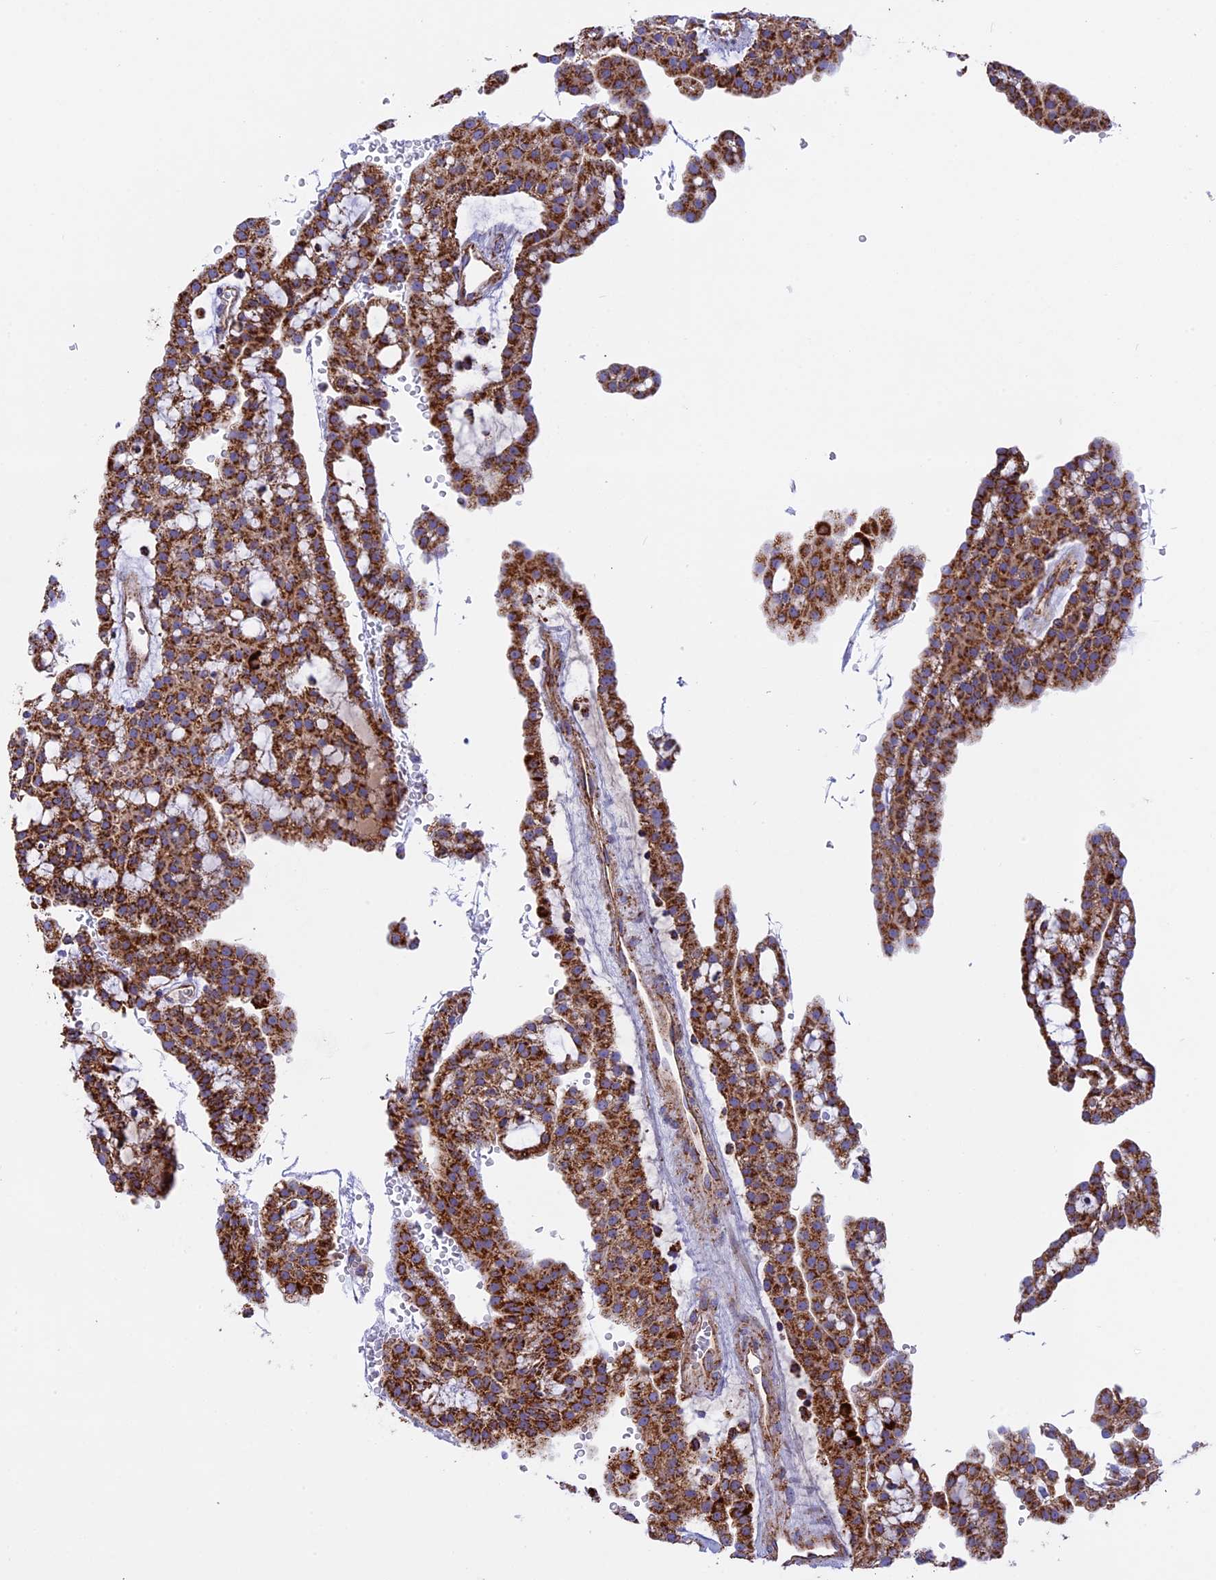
{"staining": {"intensity": "strong", "quantity": ">75%", "location": "cytoplasmic/membranous"}, "tissue": "renal cancer", "cell_type": "Tumor cells", "image_type": "cancer", "snomed": [{"axis": "morphology", "description": "Adenocarcinoma, NOS"}, {"axis": "topography", "description": "Kidney"}], "caption": "IHC (DAB) staining of human renal adenocarcinoma exhibits strong cytoplasmic/membranous protein expression in approximately >75% of tumor cells.", "gene": "UQCRB", "patient": {"sex": "male", "age": 63}}